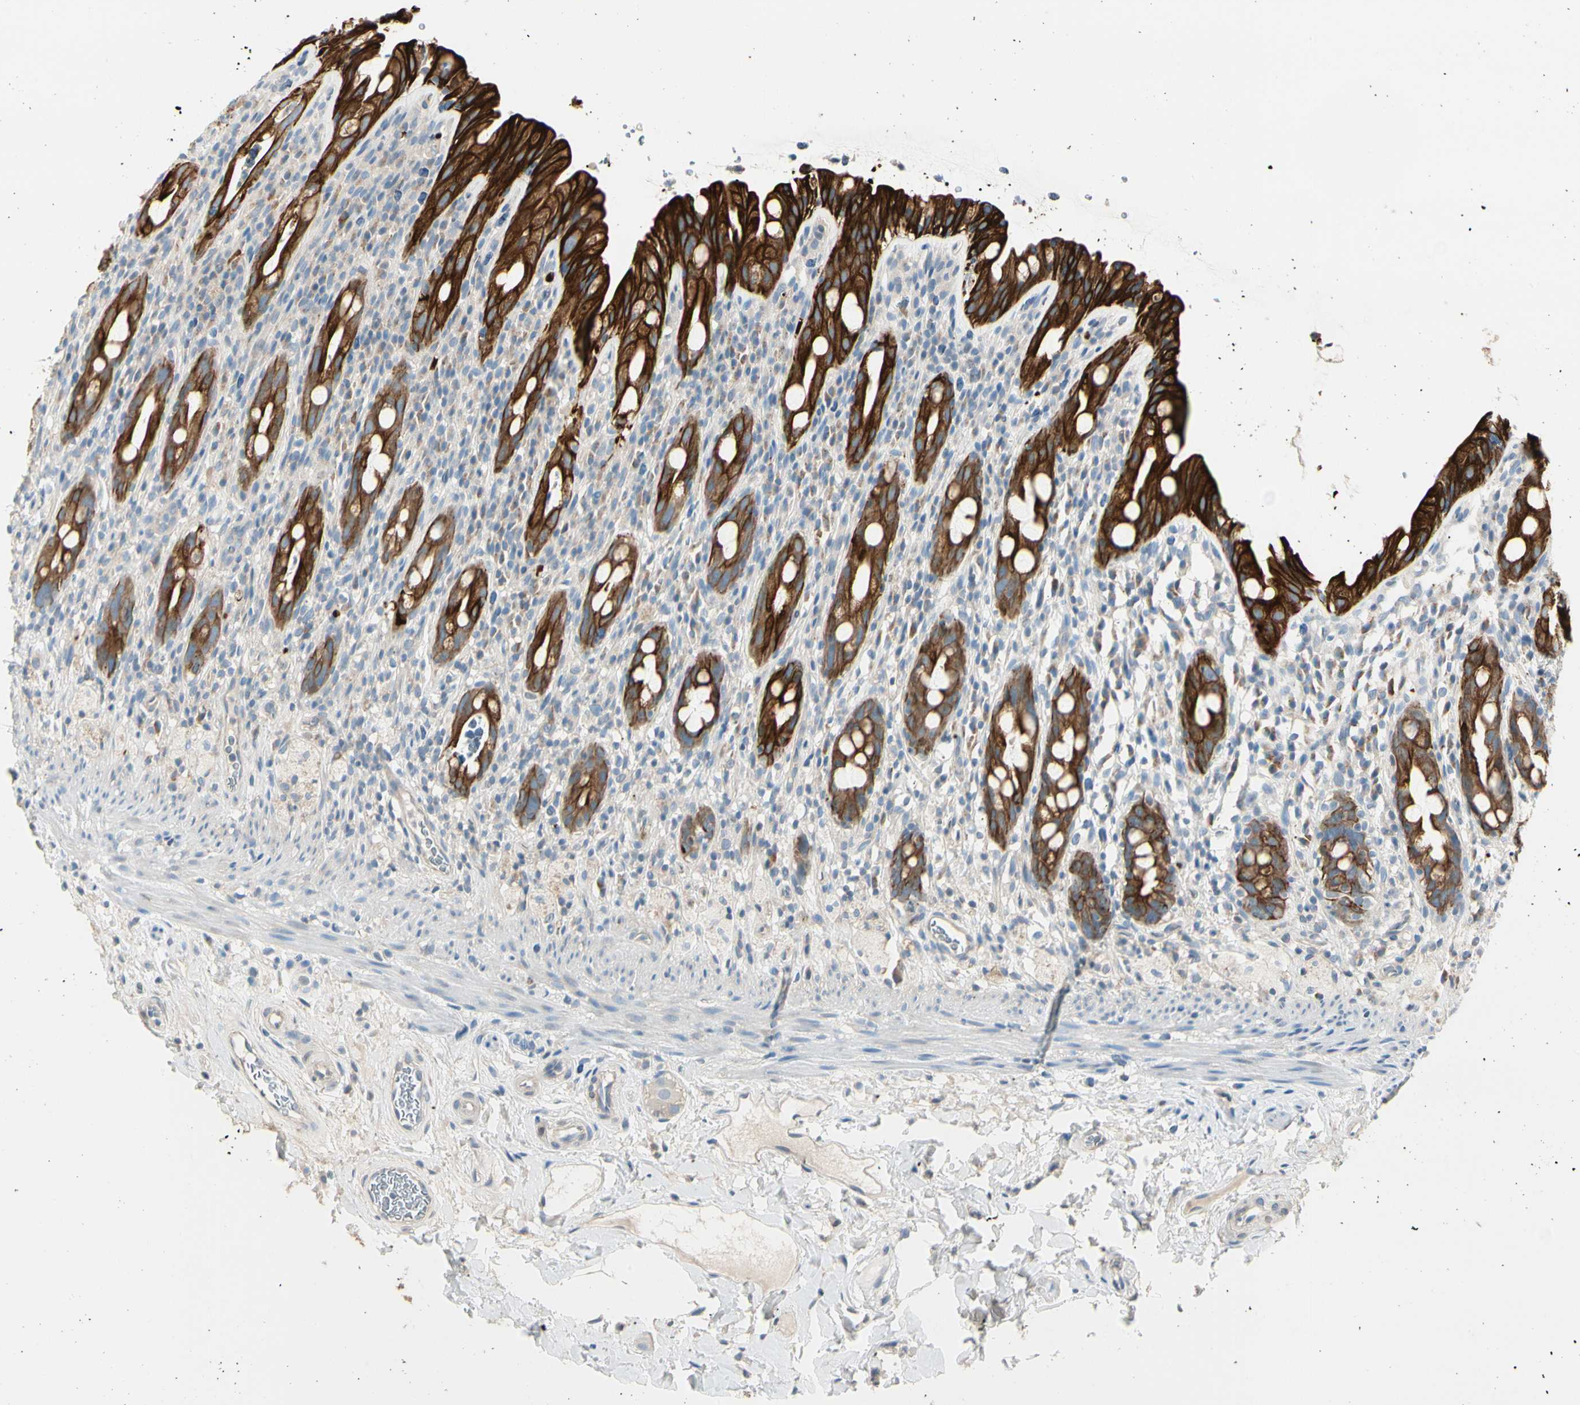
{"staining": {"intensity": "strong", "quantity": ">75%", "location": "cytoplasmic/membranous"}, "tissue": "rectum", "cell_type": "Glandular cells", "image_type": "normal", "snomed": [{"axis": "morphology", "description": "Normal tissue, NOS"}, {"axis": "topography", "description": "Rectum"}], "caption": "A high-resolution micrograph shows immunohistochemistry staining of normal rectum, which exhibits strong cytoplasmic/membranous expression in about >75% of glandular cells.", "gene": "DUSP12", "patient": {"sex": "male", "age": 44}}